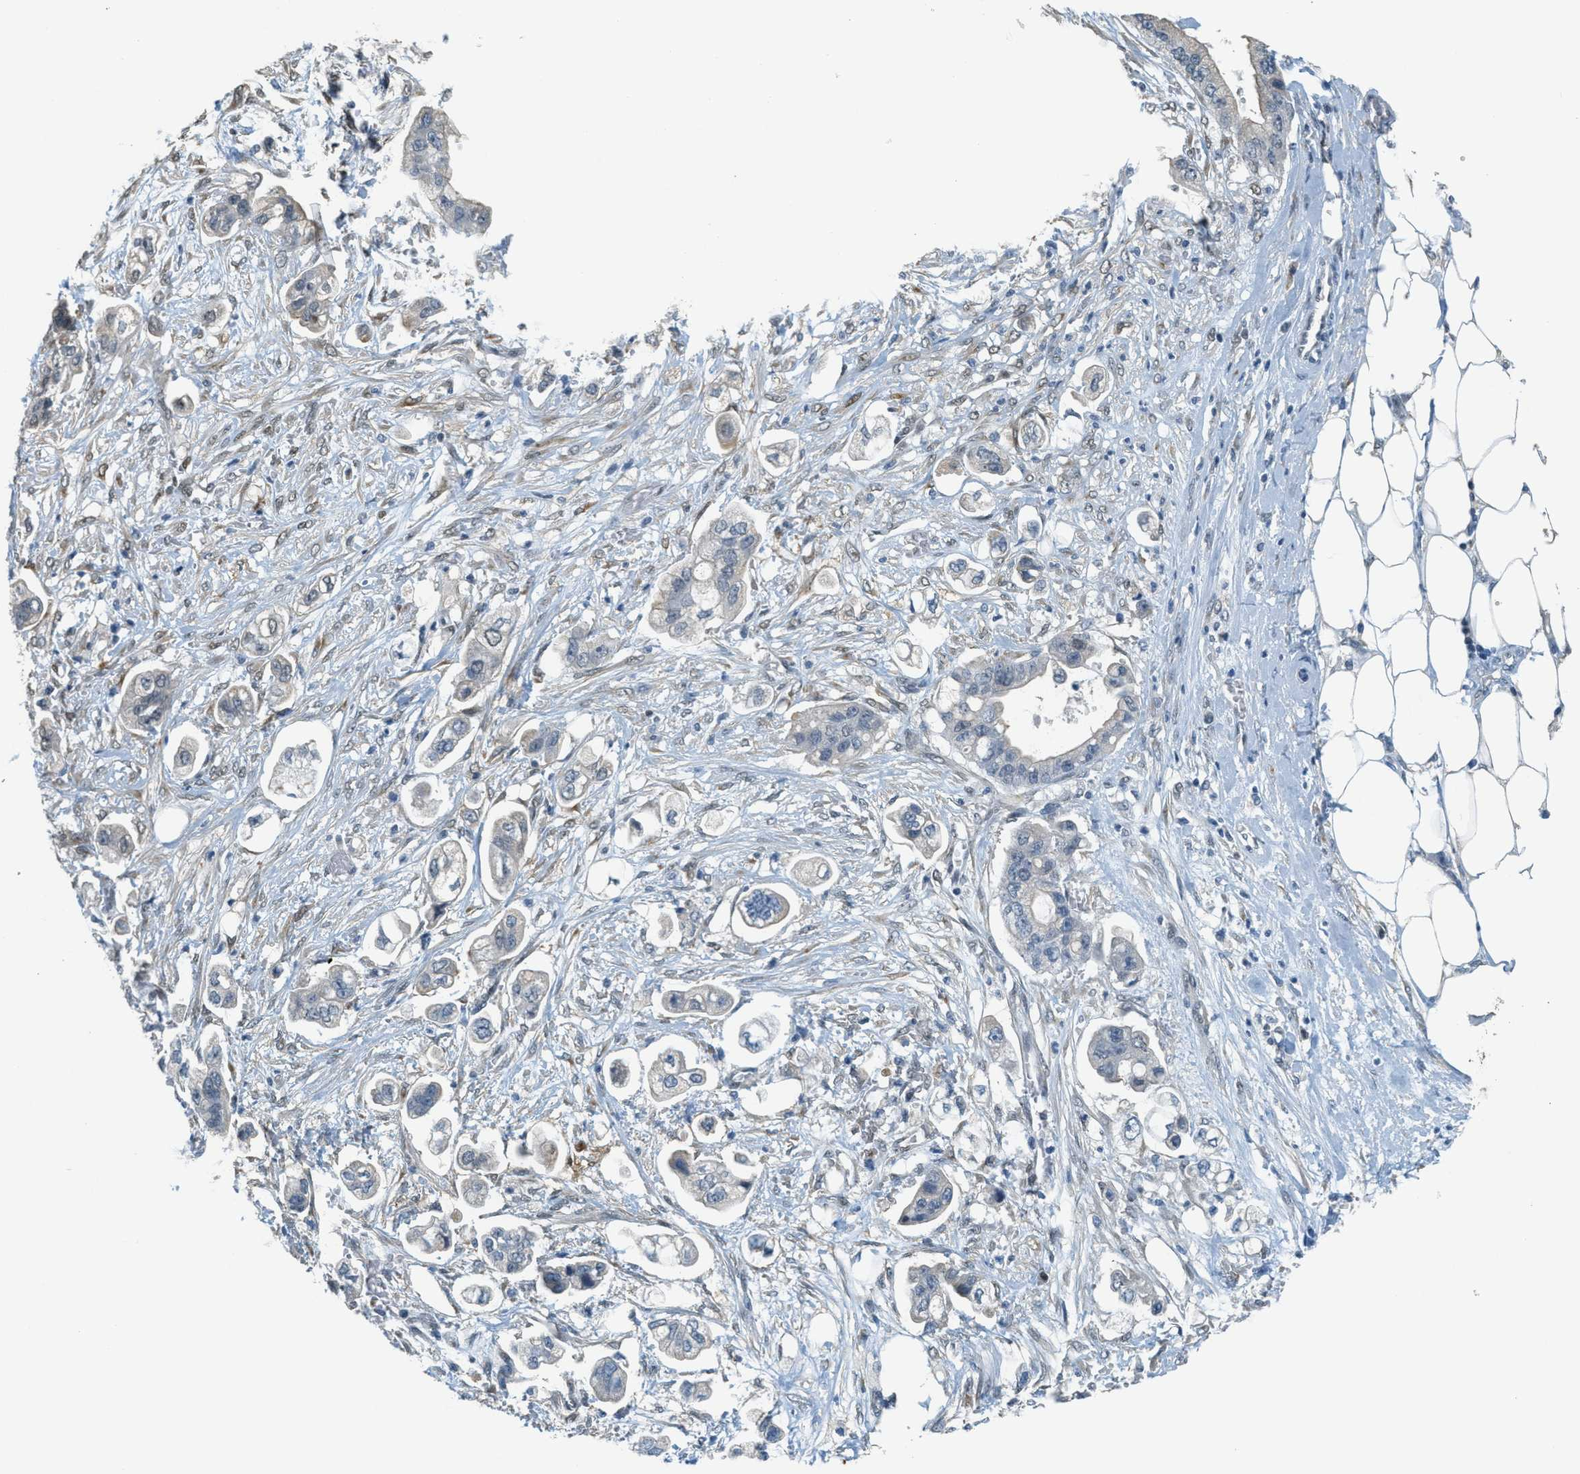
{"staining": {"intensity": "negative", "quantity": "none", "location": "none"}, "tissue": "stomach cancer", "cell_type": "Tumor cells", "image_type": "cancer", "snomed": [{"axis": "morphology", "description": "Adenocarcinoma, NOS"}, {"axis": "topography", "description": "Stomach"}], "caption": "Stomach adenocarcinoma stained for a protein using IHC demonstrates no expression tumor cells.", "gene": "TCF3", "patient": {"sex": "male", "age": 62}}